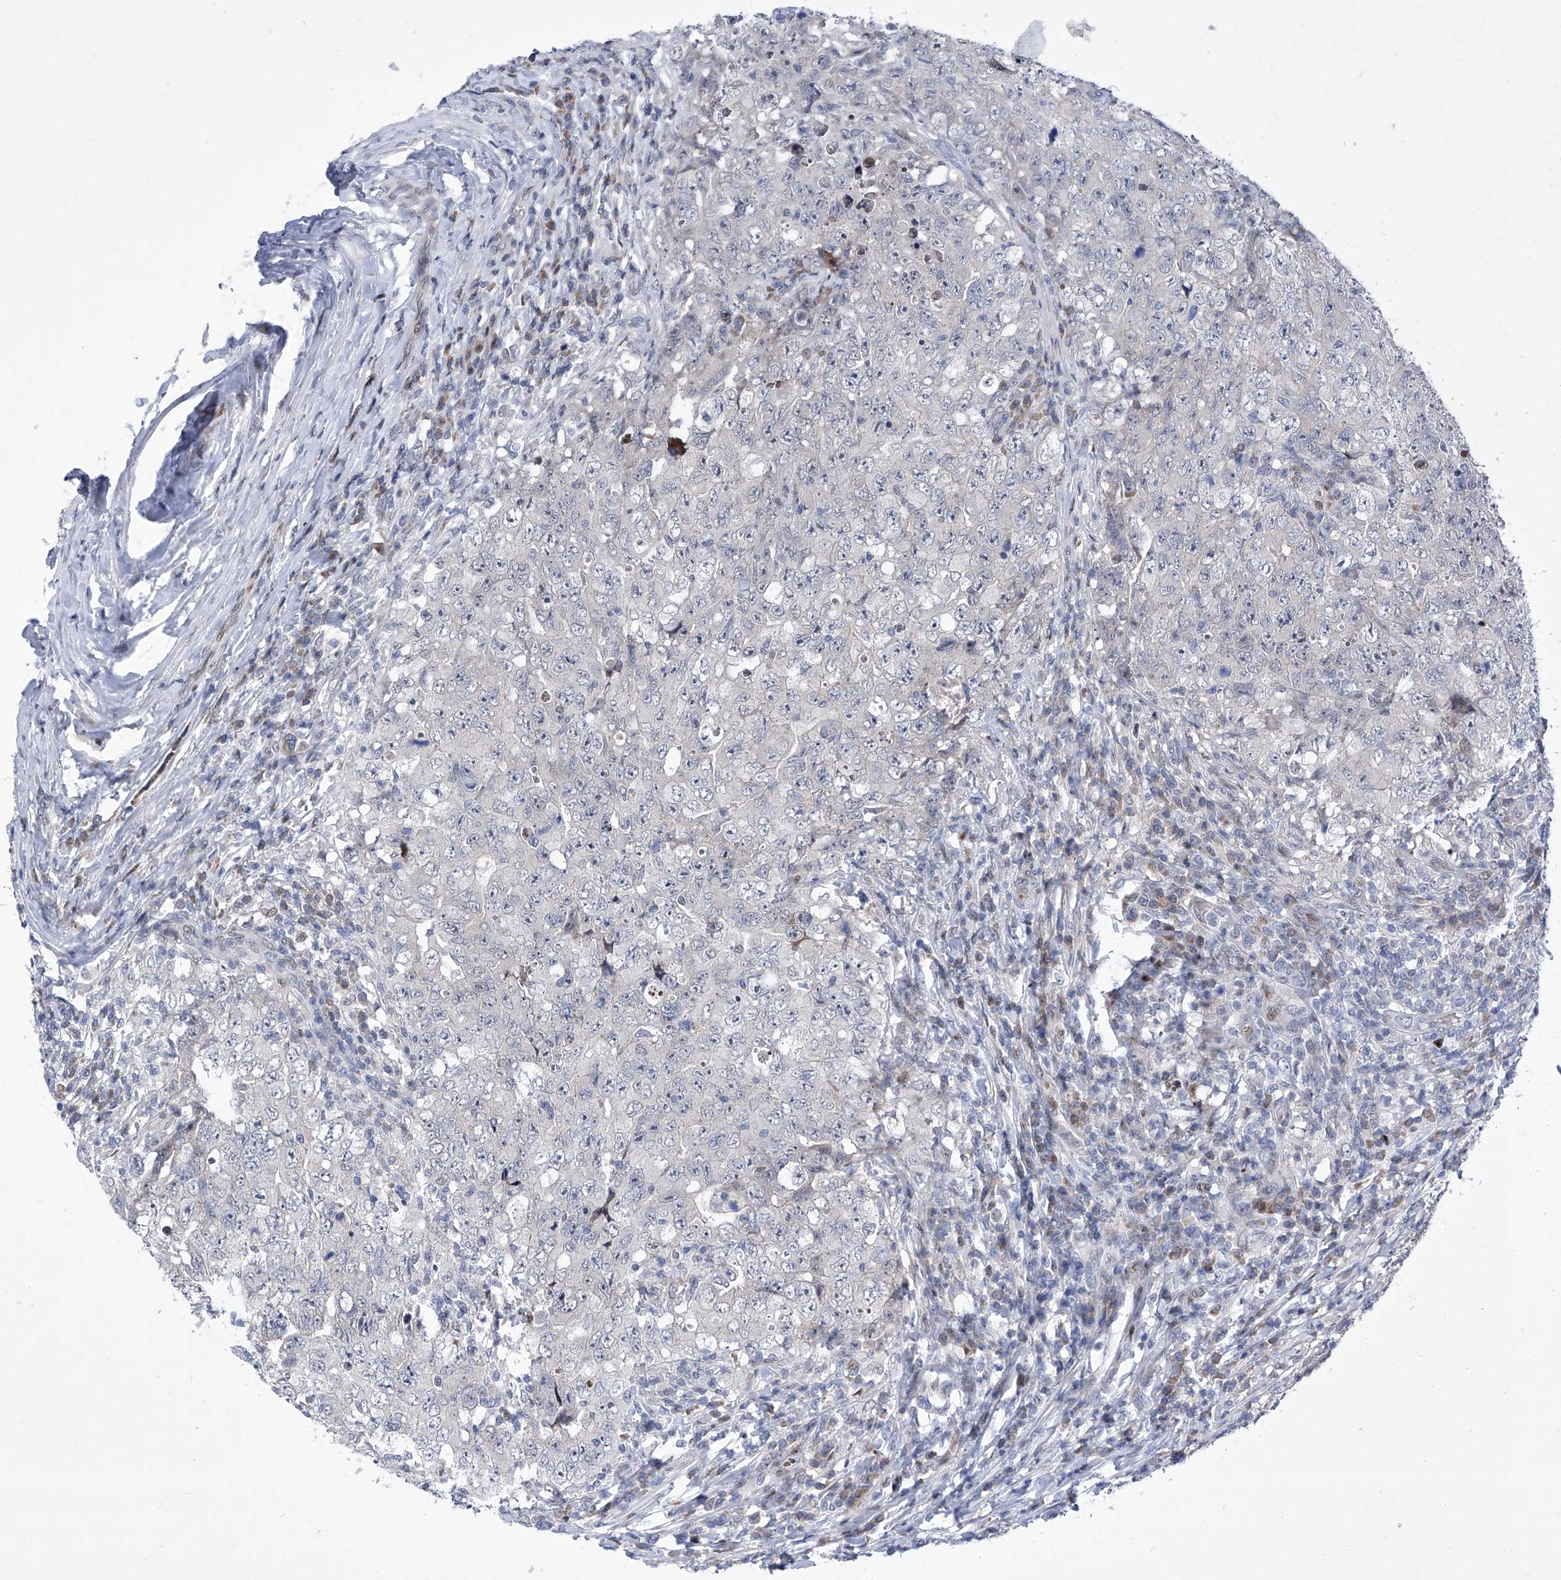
{"staining": {"intensity": "negative", "quantity": "none", "location": "none"}, "tissue": "testis cancer", "cell_type": "Tumor cells", "image_type": "cancer", "snomed": [{"axis": "morphology", "description": "Carcinoma, Embryonal, NOS"}, {"axis": "topography", "description": "Testis"}], "caption": "Immunohistochemical staining of testis cancer exhibits no significant staining in tumor cells.", "gene": "NUFIP1", "patient": {"sex": "male", "age": 26}}